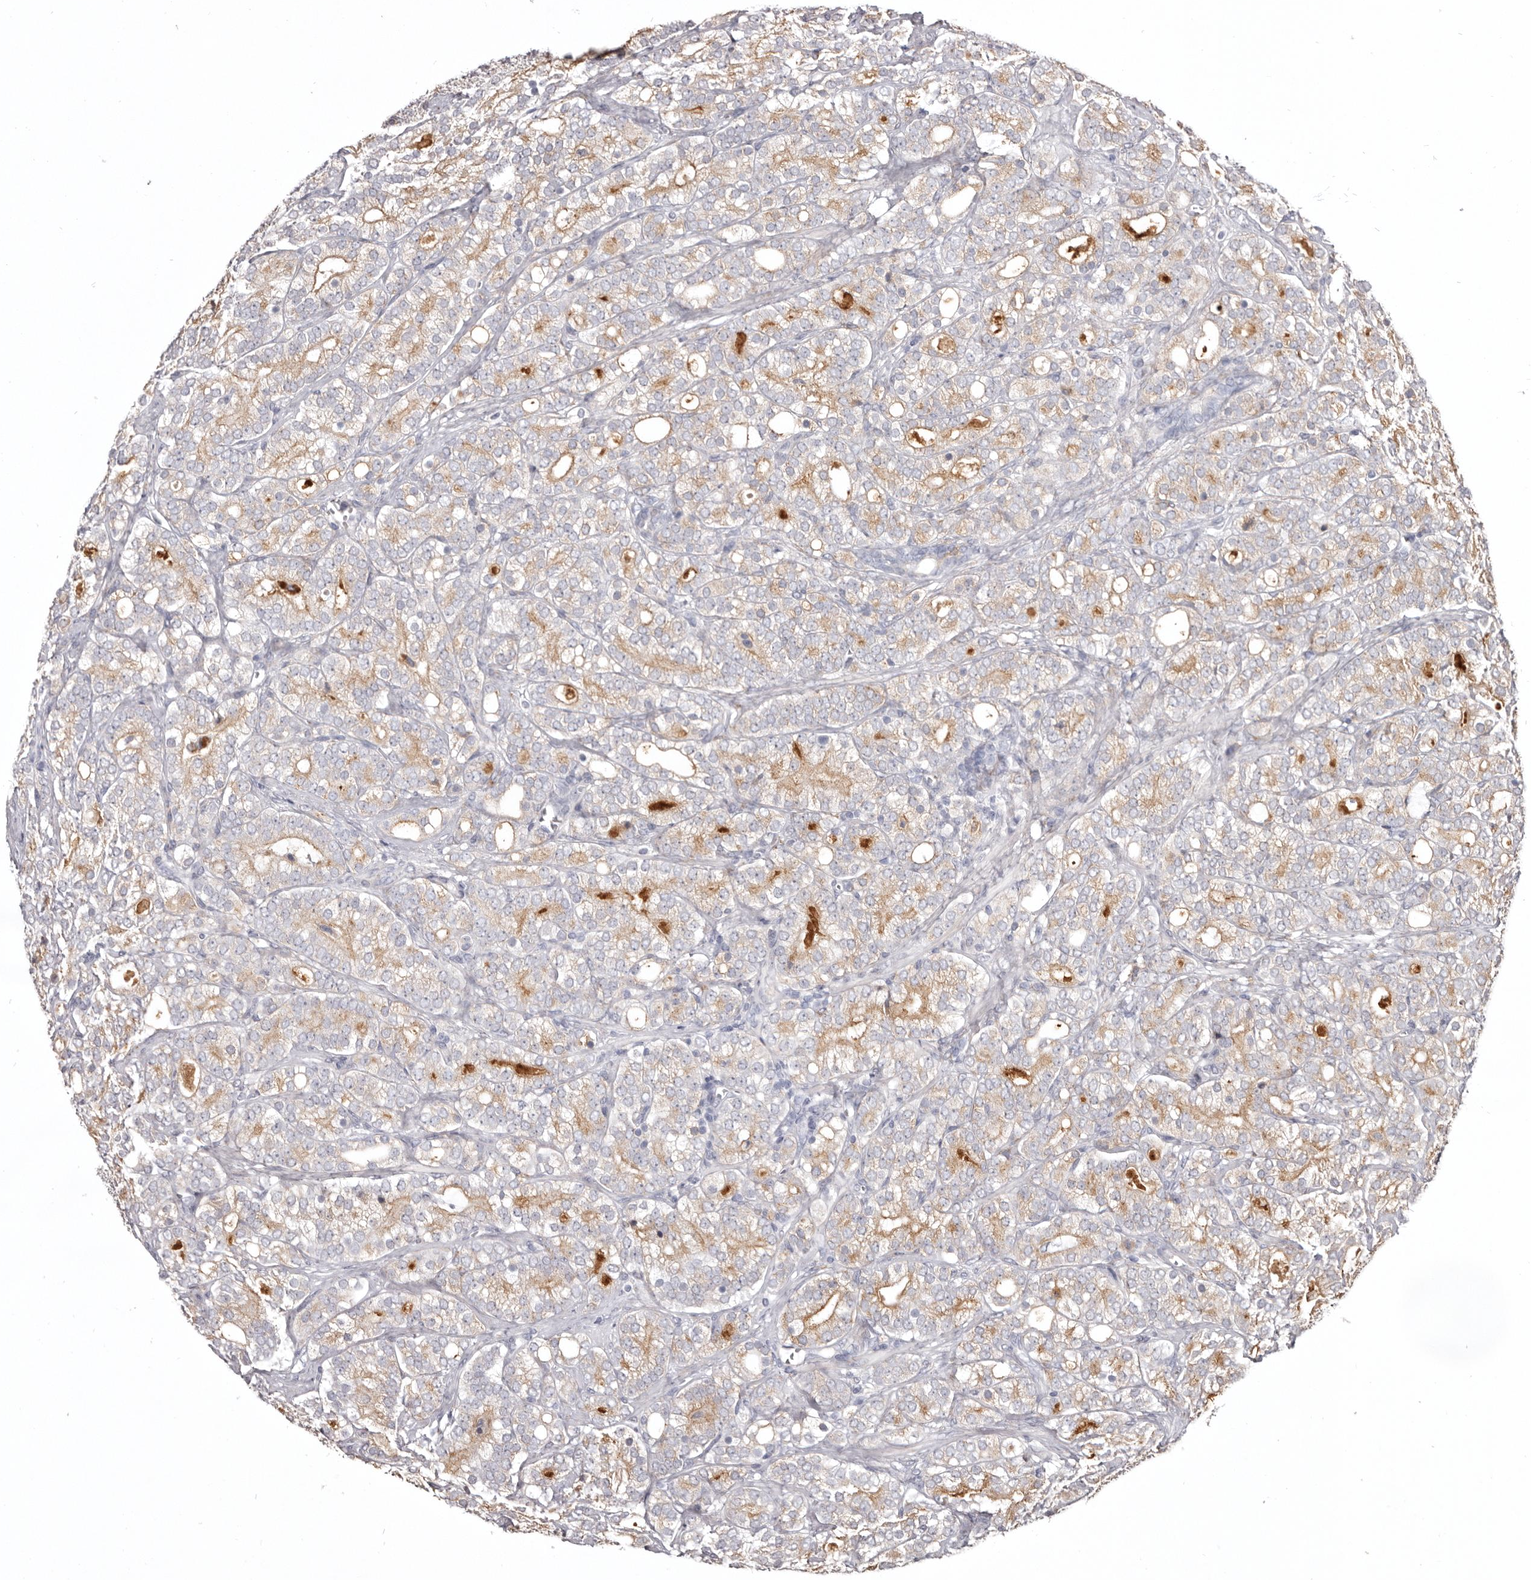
{"staining": {"intensity": "moderate", "quantity": "<25%", "location": "cytoplasmic/membranous"}, "tissue": "prostate cancer", "cell_type": "Tumor cells", "image_type": "cancer", "snomed": [{"axis": "morphology", "description": "Adenocarcinoma, High grade"}, {"axis": "topography", "description": "Prostate"}], "caption": "An immunohistochemistry image of tumor tissue is shown. Protein staining in brown shows moderate cytoplasmic/membranous positivity in adenocarcinoma (high-grade) (prostate) within tumor cells.", "gene": "NENF", "patient": {"sex": "male", "age": 57}}